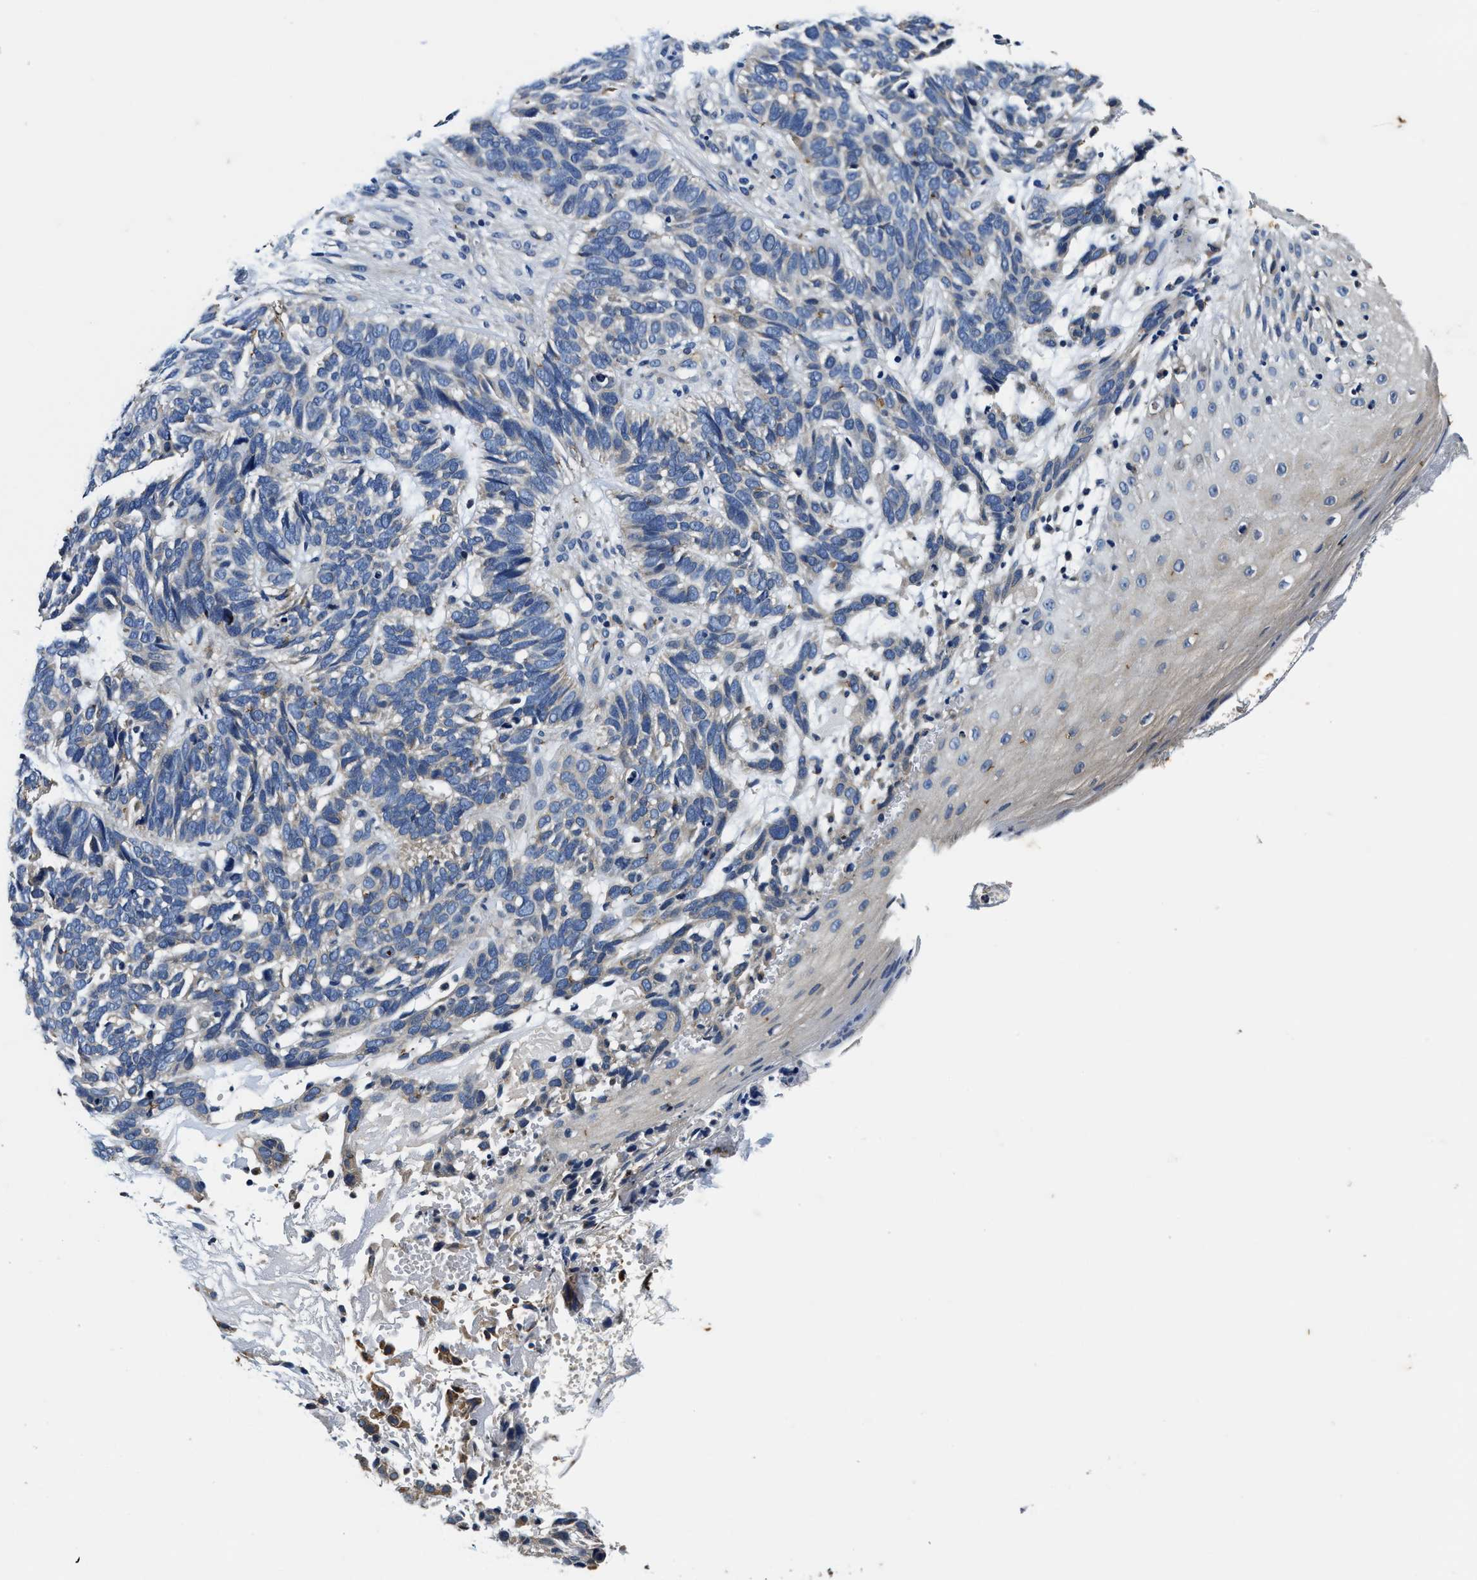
{"staining": {"intensity": "negative", "quantity": "none", "location": "none"}, "tissue": "skin cancer", "cell_type": "Tumor cells", "image_type": "cancer", "snomed": [{"axis": "morphology", "description": "Basal cell carcinoma"}, {"axis": "topography", "description": "Skin"}], "caption": "DAB (3,3'-diaminobenzidine) immunohistochemical staining of basal cell carcinoma (skin) displays no significant positivity in tumor cells. (DAB IHC with hematoxylin counter stain).", "gene": "PI4KB", "patient": {"sex": "male", "age": 87}}